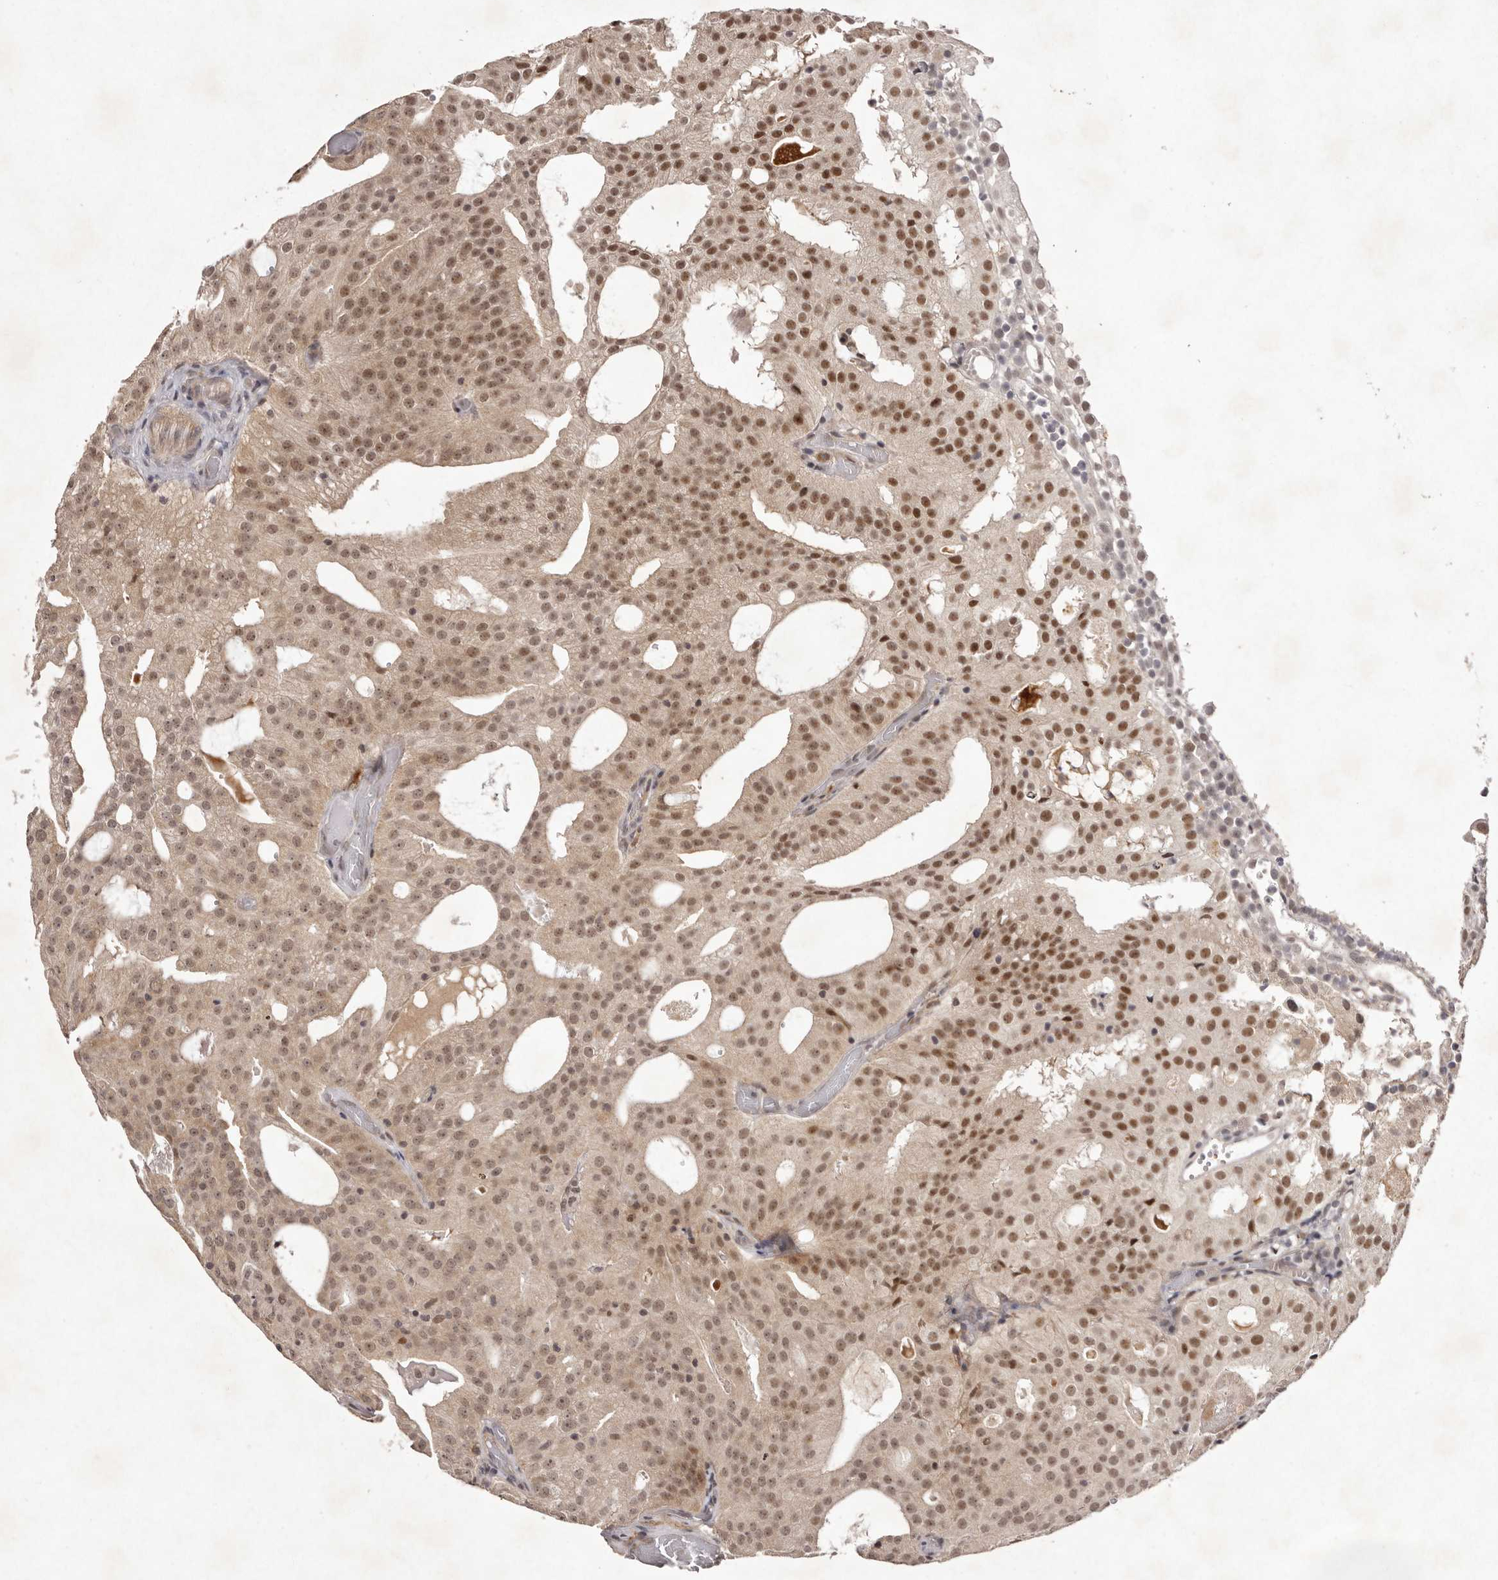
{"staining": {"intensity": "moderate", "quantity": ">75%", "location": "cytoplasmic/membranous,nuclear"}, "tissue": "prostate cancer", "cell_type": "Tumor cells", "image_type": "cancer", "snomed": [{"axis": "morphology", "description": "Adenocarcinoma, Medium grade"}, {"axis": "topography", "description": "Prostate"}], "caption": "Immunohistochemical staining of medium-grade adenocarcinoma (prostate) reveals medium levels of moderate cytoplasmic/membranous and nuclear protein expression in approximately >75% of tumor cells.", "gene": "BUD31", "patient": {"sex": "male", "age": 88}}